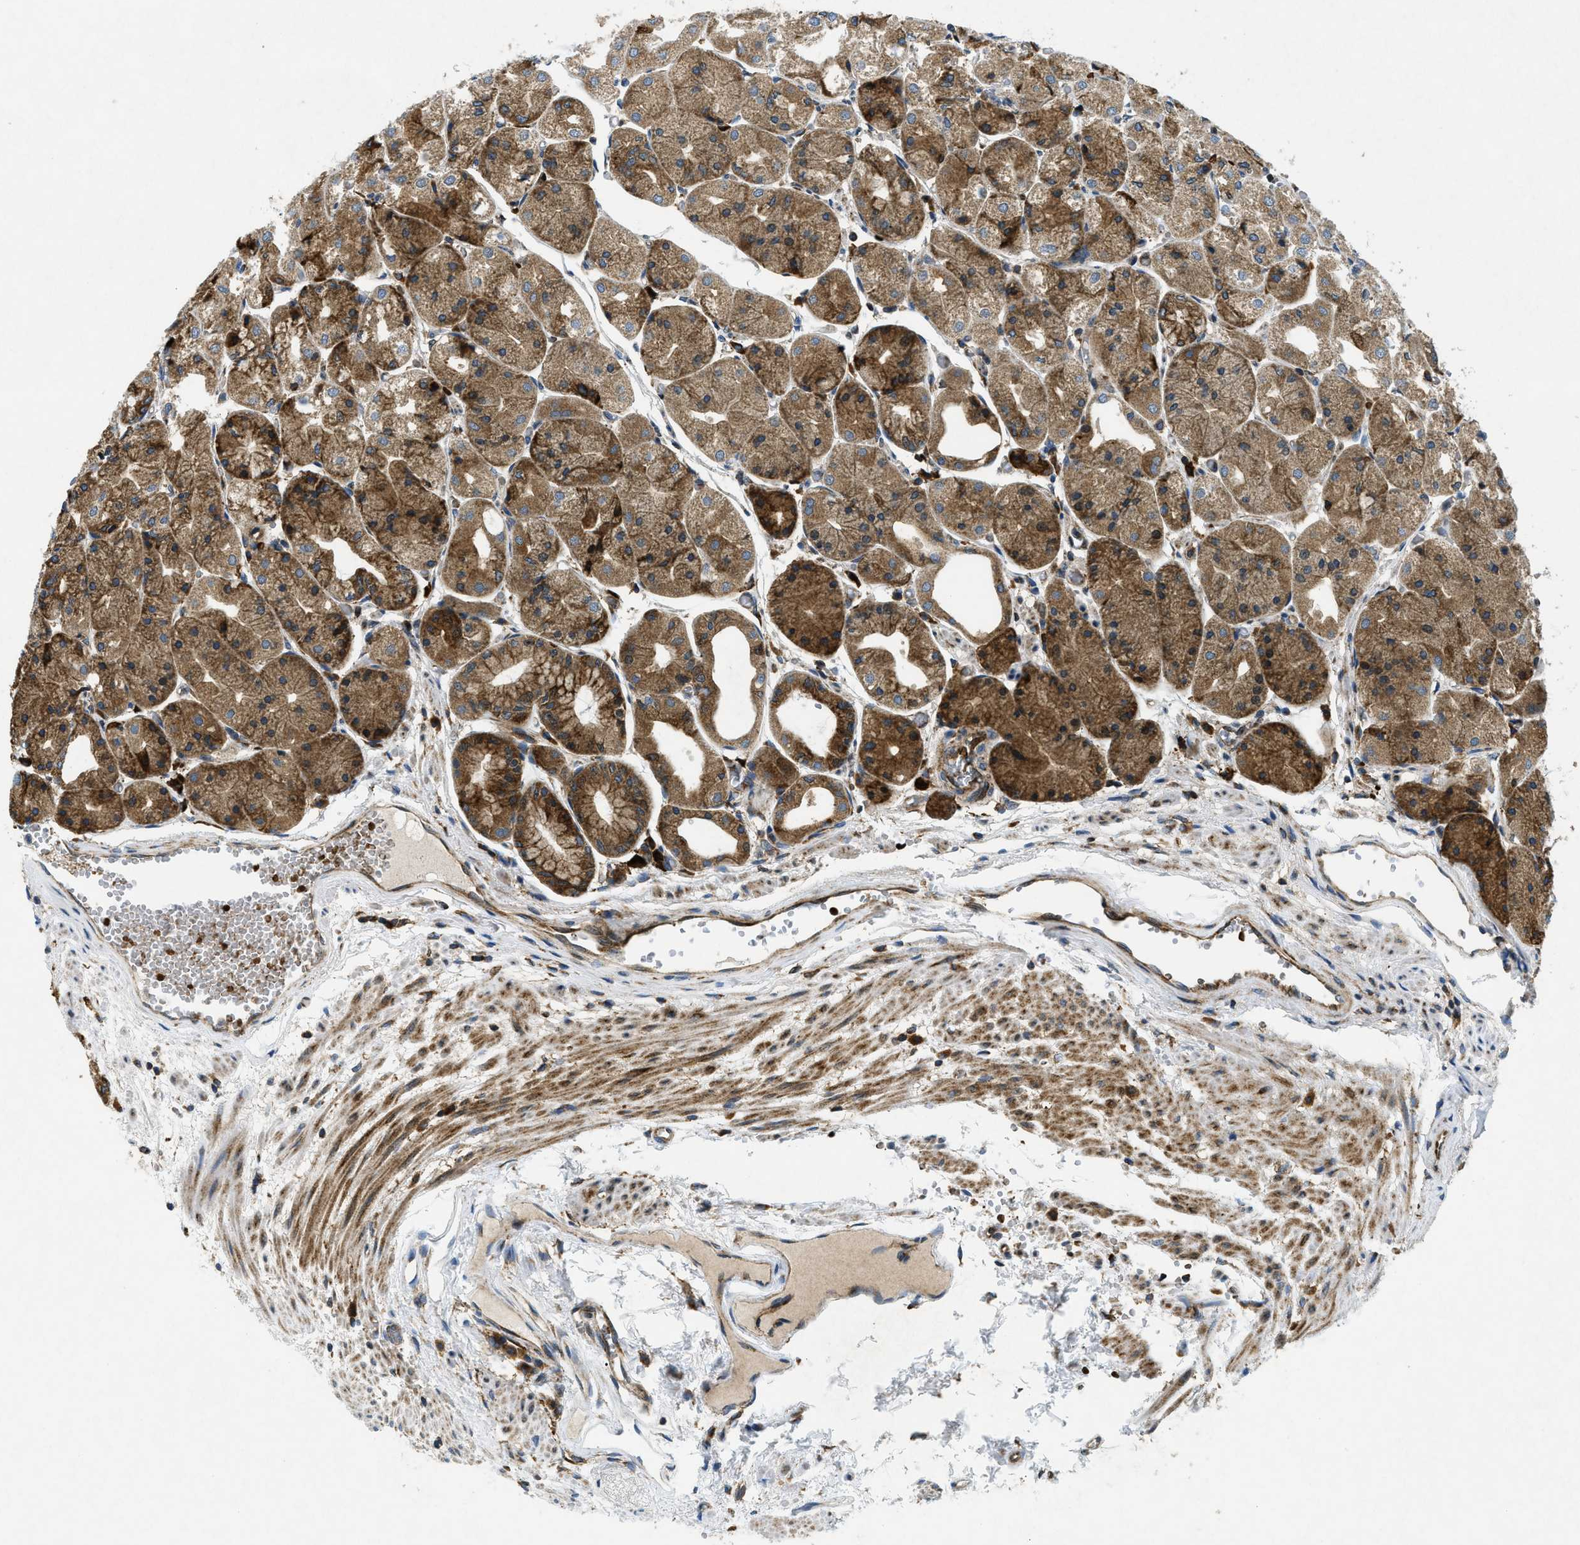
{"staining": {"intensity": "strong", "quantity": ">75%", "location": "cytoplasmic/membranous"}, "tissue": "stomach", "cell_type": "Glandular cells", "image_type": "normal", "snomed": [{"axis": "morphology", "description": "Normal tissue, NOS"}, {"axis": "topography", "description": "Stomach, upper"}], "caption": "Immunohistochemical staining of normal human stomach exhibits >75% levels of strong cytoplasmic/membranous protein staining in about >75% of glandular cells. Nuclei are stained in blue.", "gene": "CSPG4", "patient": {"sex": "male", "age": 72}}